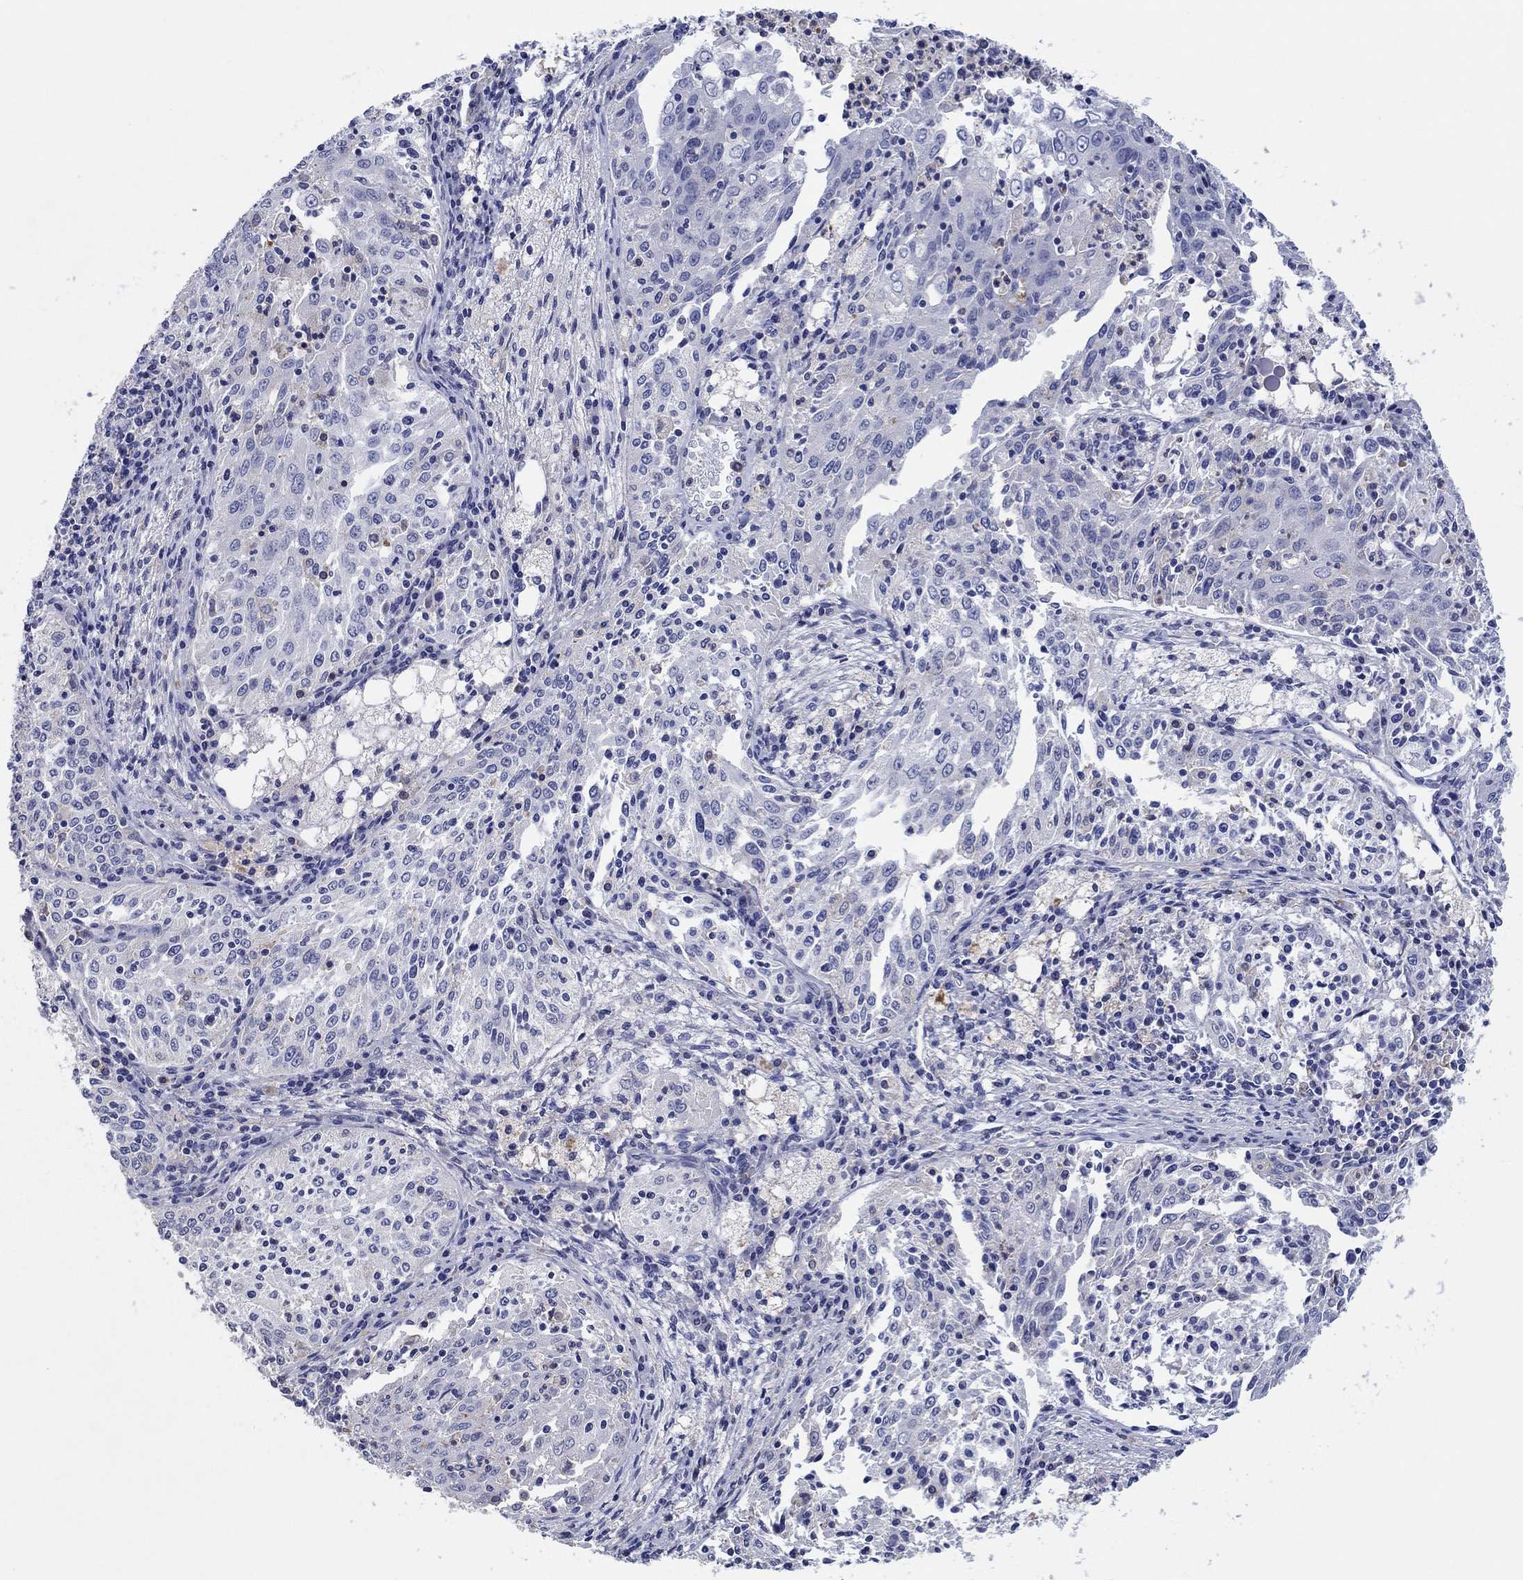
{"staining": {"intensity": "negative", "quantity": "none", "location": "none"}, "tissue": "cervical cancer", "cell_type": "Tumor cells", "image_type": "cancer", "snomed": [{"axis": "morphology", "description": "Squamous cell carcinoma, NOS"}, {"axis": "topography", "description": "Cervix"}], "caption": "An image of cervical squamous cell carcinoma stained for a protein reveals no brown staining in tumor cells.", "gene": "HDC", "patient": {"sex": "female", "age": 41}}